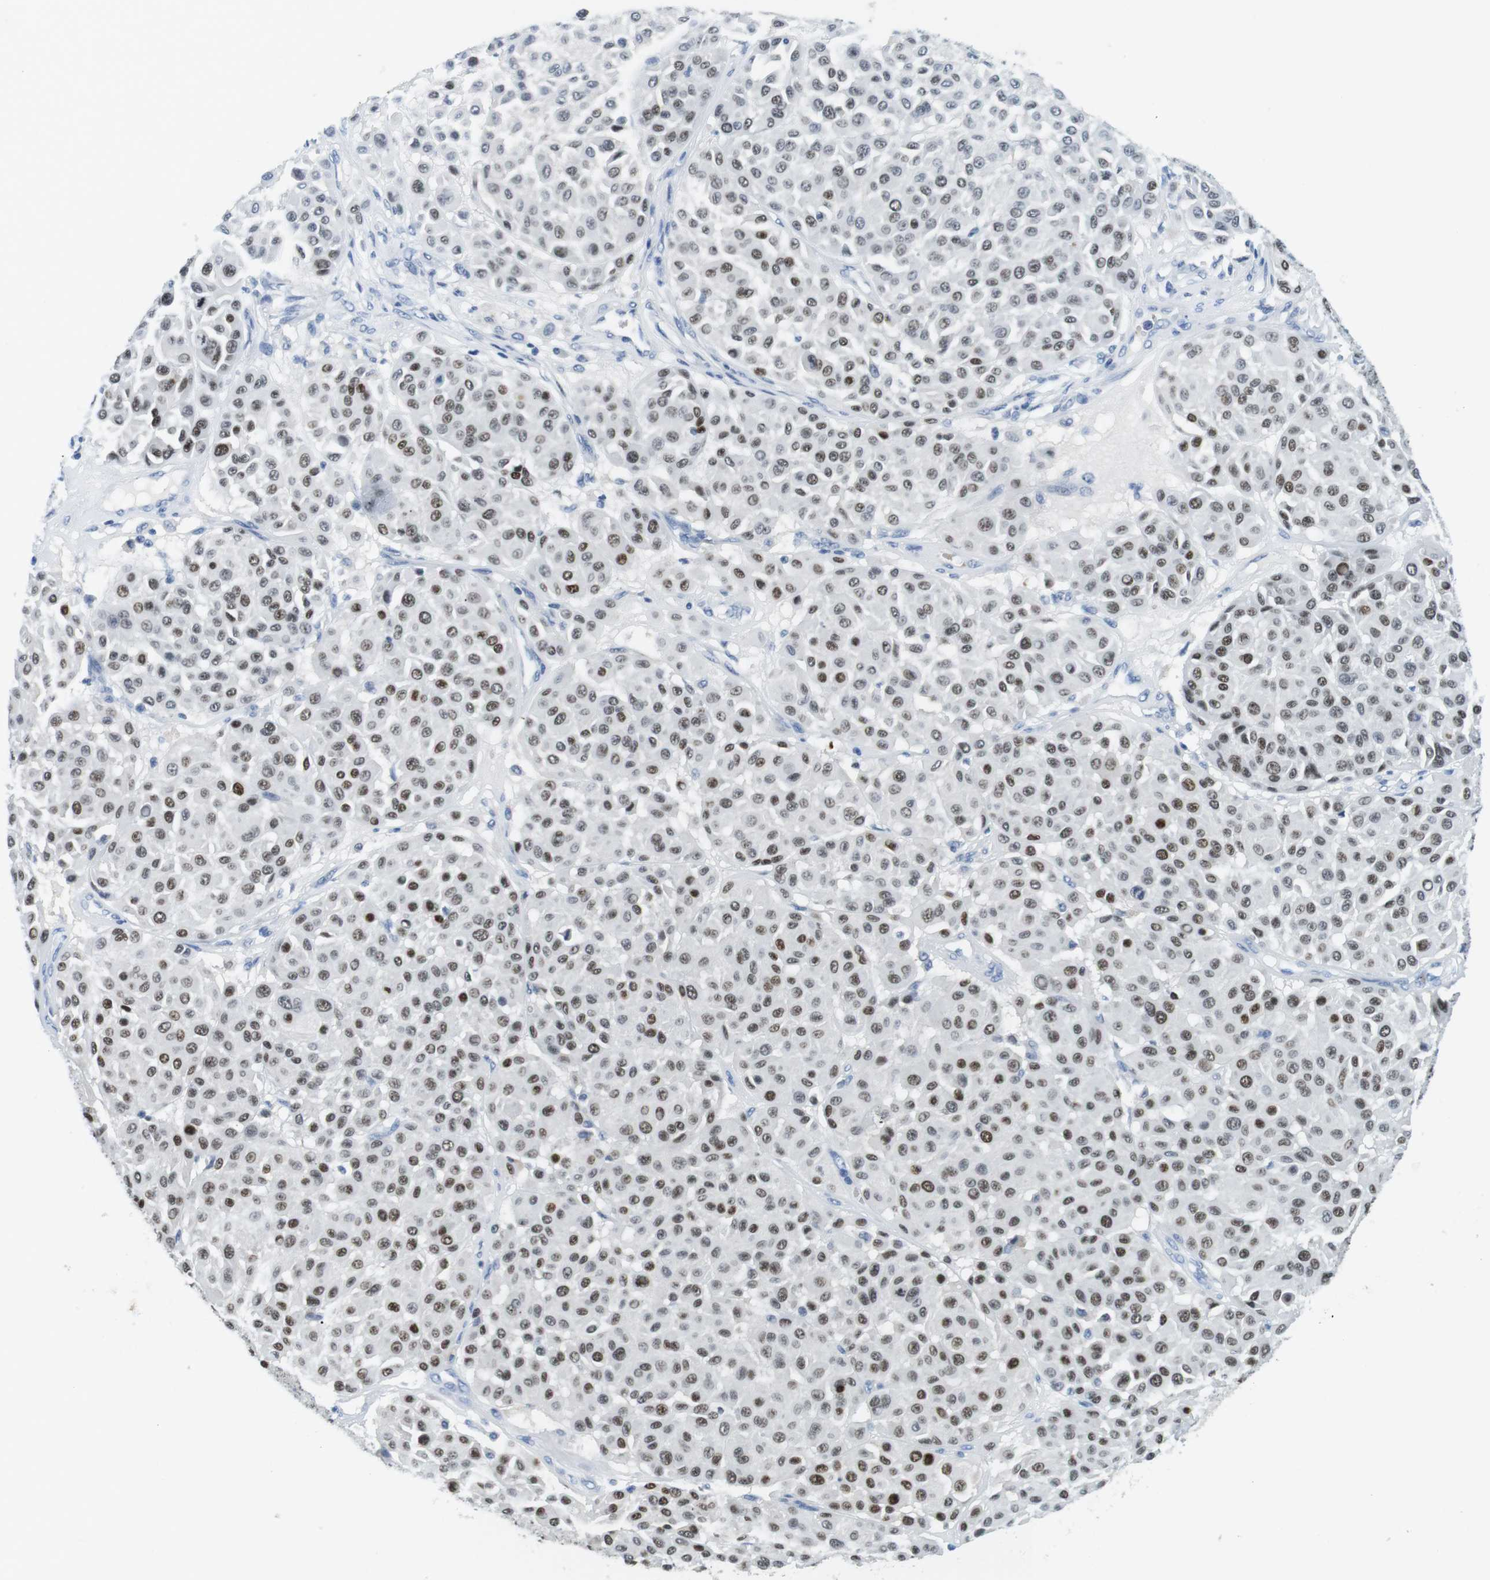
{"staining": {"intensity": "moderate", "quantity": ">75%", "location": "nuclear"}, "tissue": "melanoma", "cell_type": "Tumor cells", "image_type": "cancer", "snomed": [{"axis": "morphology", "description": "Malignant melanoma, Metastatic site"}, {"axis": "topography", "description": "Soft tissue"}], "caption": "Melanoma stained with a protein marker displays moderate staining in tumor cells.", "gene": "TFAP2C", "patient": {"sex": "male", "age": 41}}